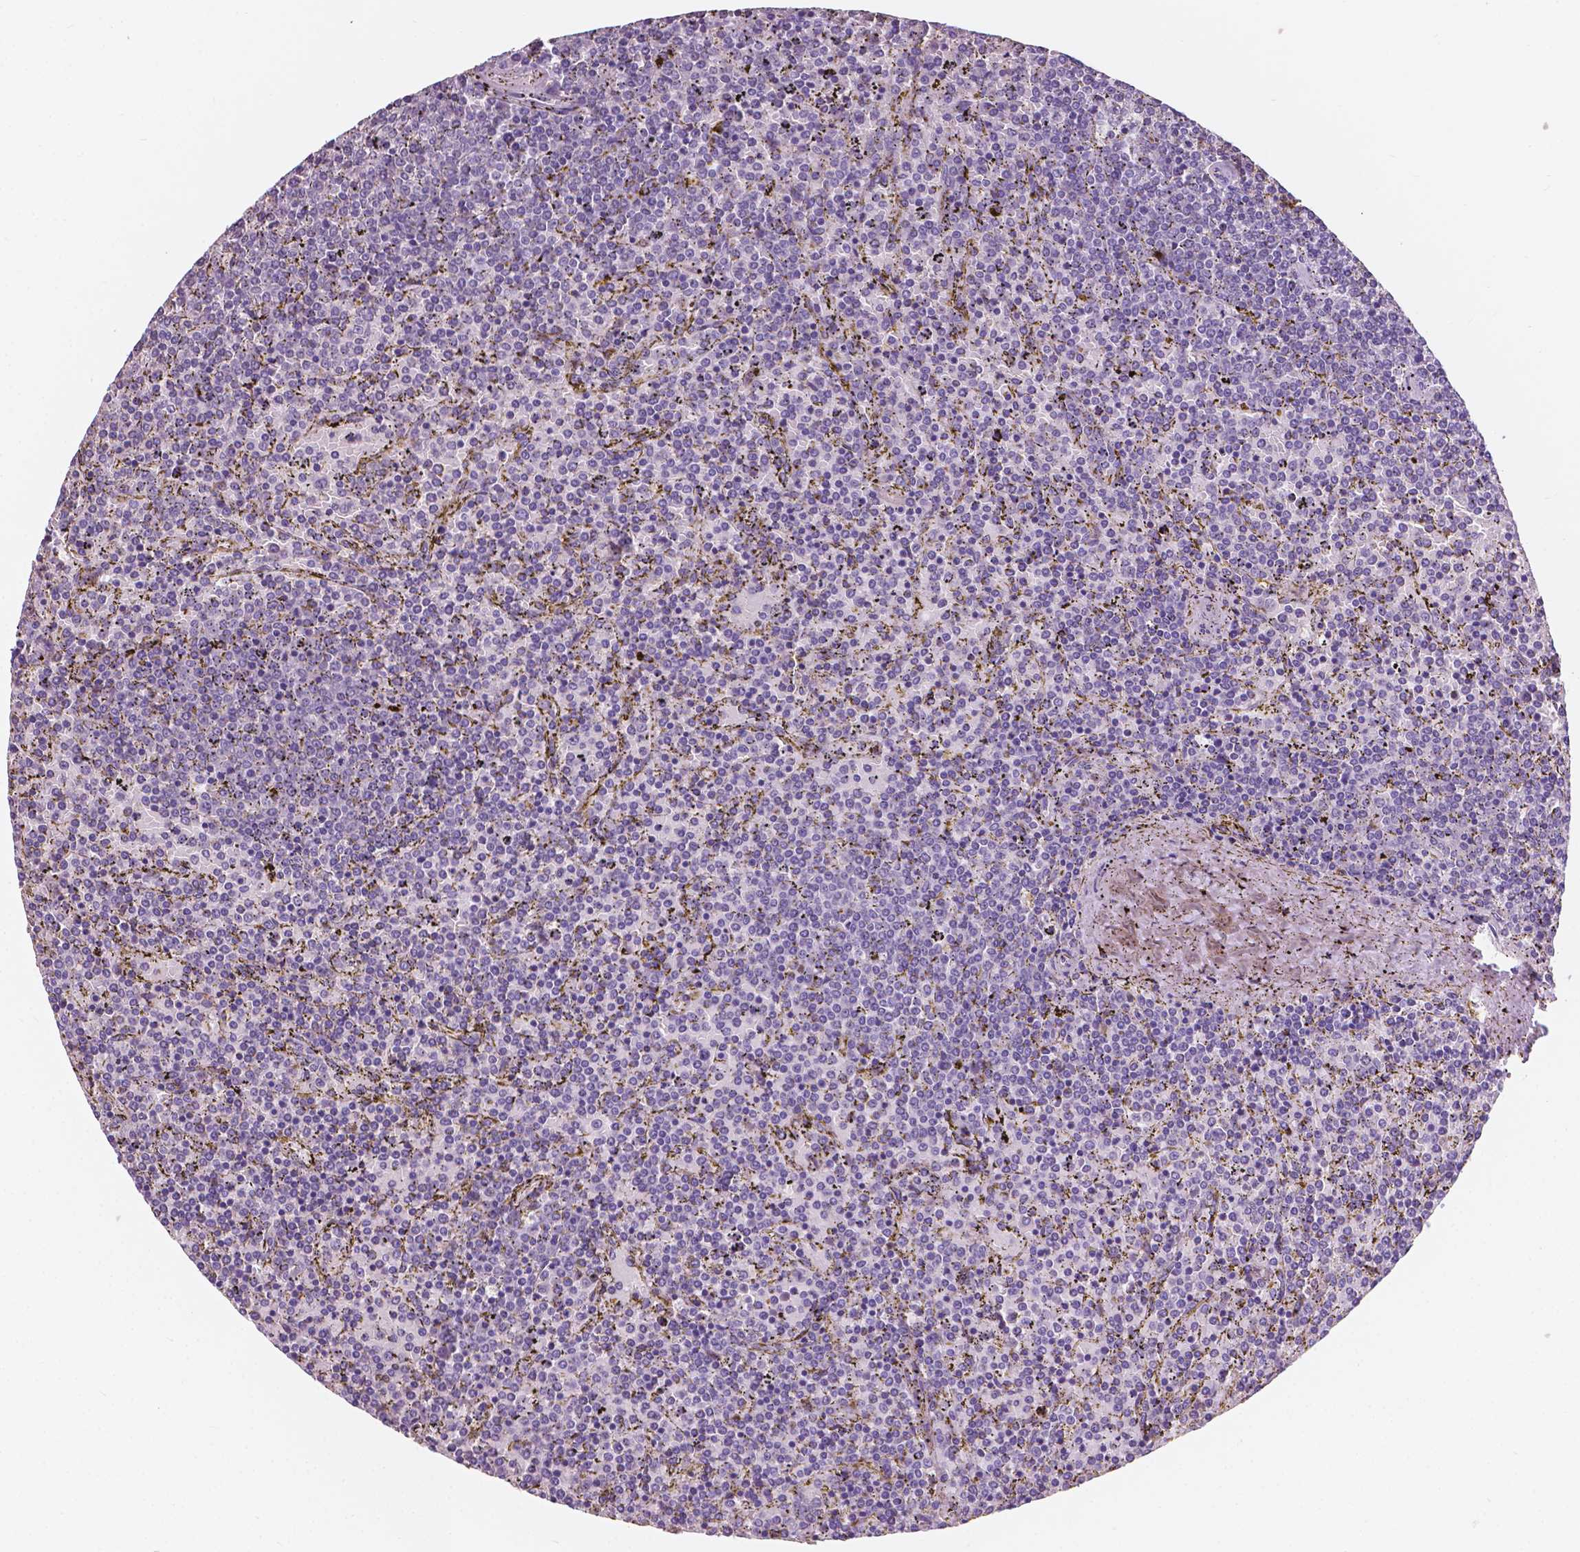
{"staining": {"intensity": "negative", "quantity": "none", "location": "none"}, "tissue": "lymphoma", "cell_type": "Tumor cells", "image_type": "cancer", "snomed": [{"axis": "morphology", "description": "Malignant lymphoma, non-Hodgkin's type, Low grade"}, {"axis": "topography", "description": "Spleen"}], "caption": "Immunohistochemistry (IHC) histopathology image of low-grade malignant lymphoma, non-Hodgkin's type stained for a protein (brown), which displays no staining in tumor cells. Nuclei are stained in blue.", "gene": "IREB2", "patient": {"sex": "female", "age": 77}}